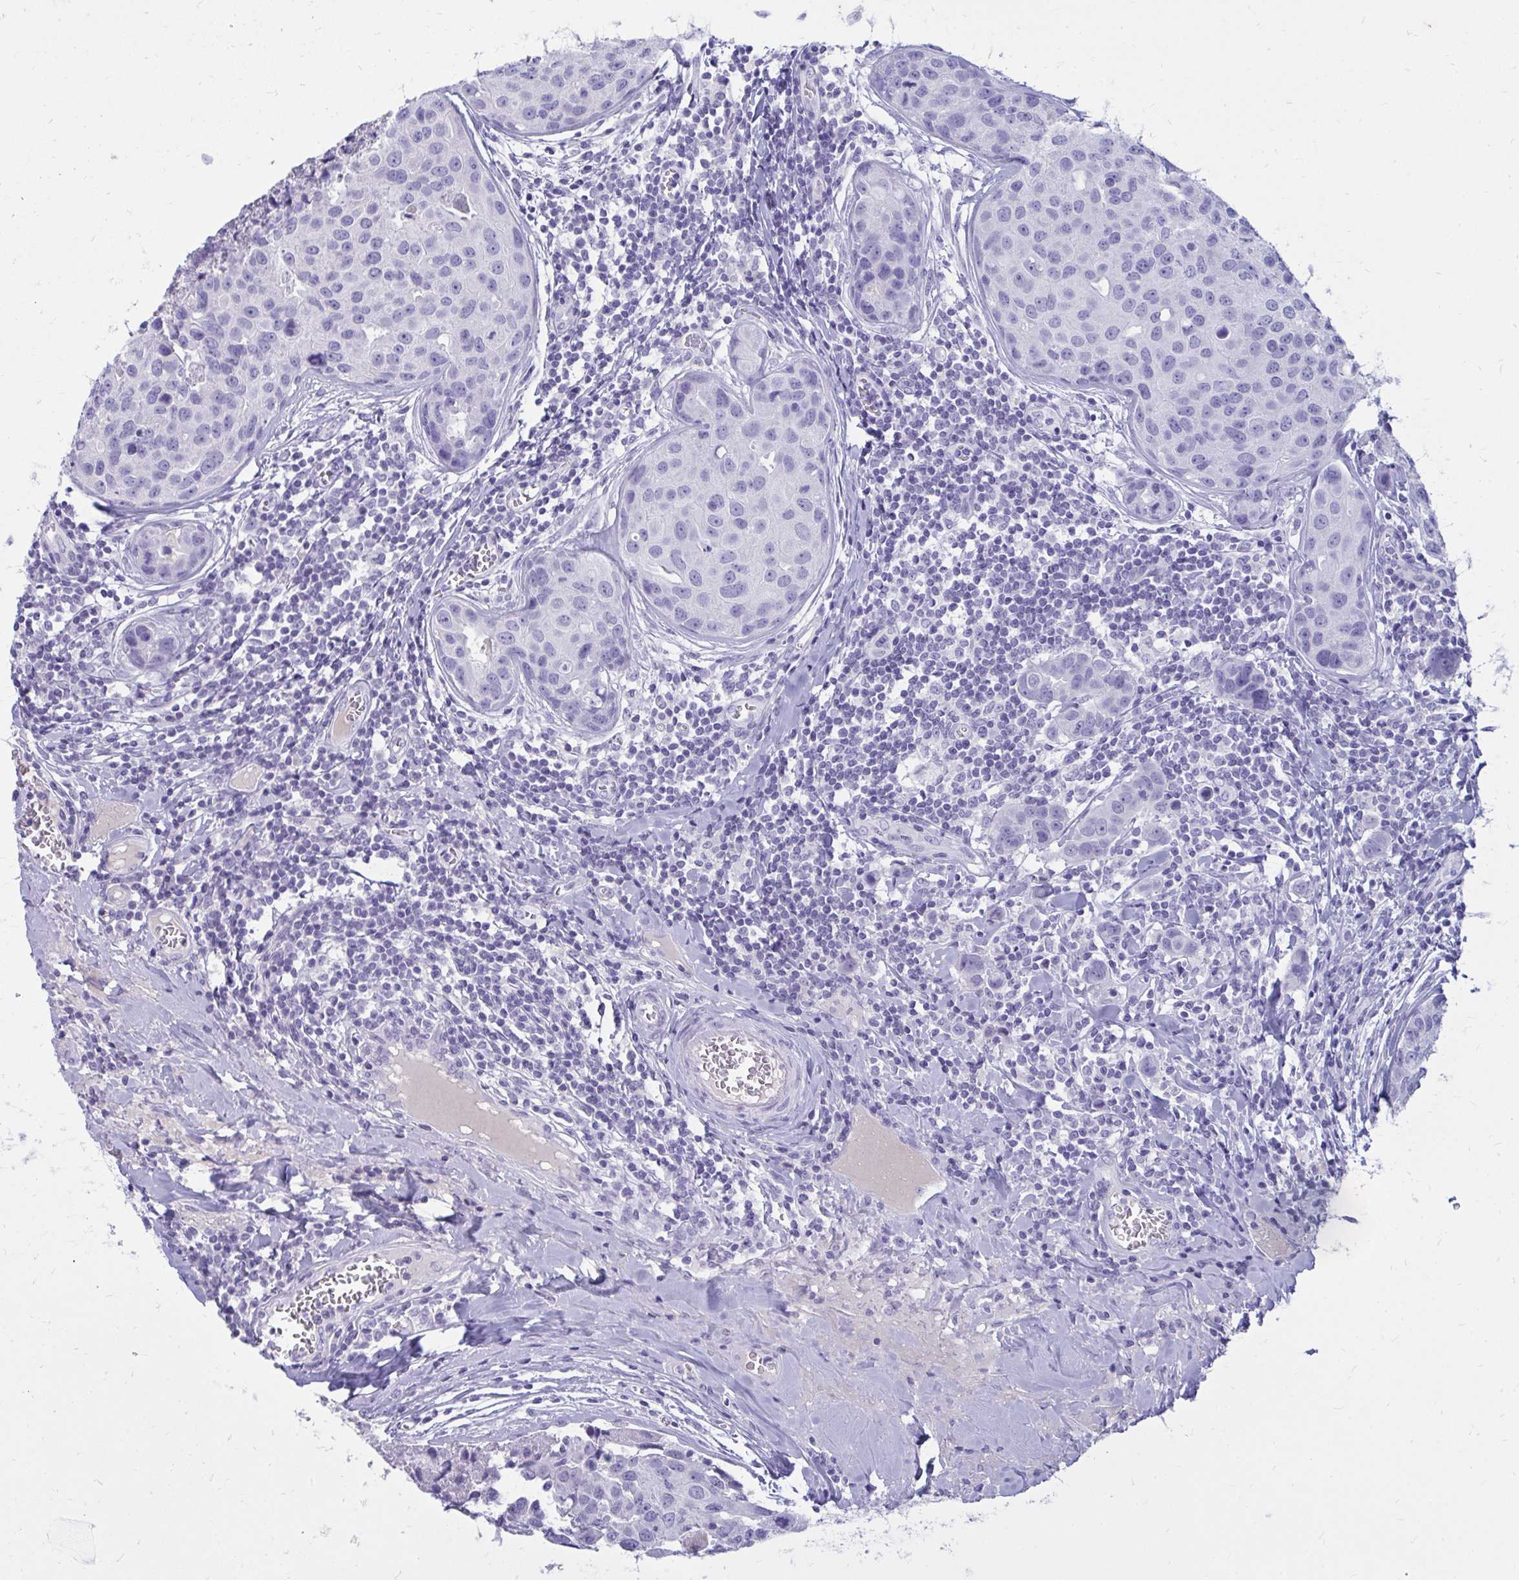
{"staining": {"intensity": "negative", "quantity": "none", "location": "none"}, "tissue": "breast cancer", "cell_type": "Tumor cells", "image_type": "cancer", "snomed": [{"axis": "morphology", "description": "Duct carcinoma"}, {"axis": "topography", "description": "Breast"}], "caption": "High magnification brightfield microscopy of breast invasive ductal carcinoma stained with DAB (brown) and counterstained with hematoxylin (blue): tumor cells show no significant expression.", "gene": "NANOGNB", "patient": {"sex": "female", "age": 24}}